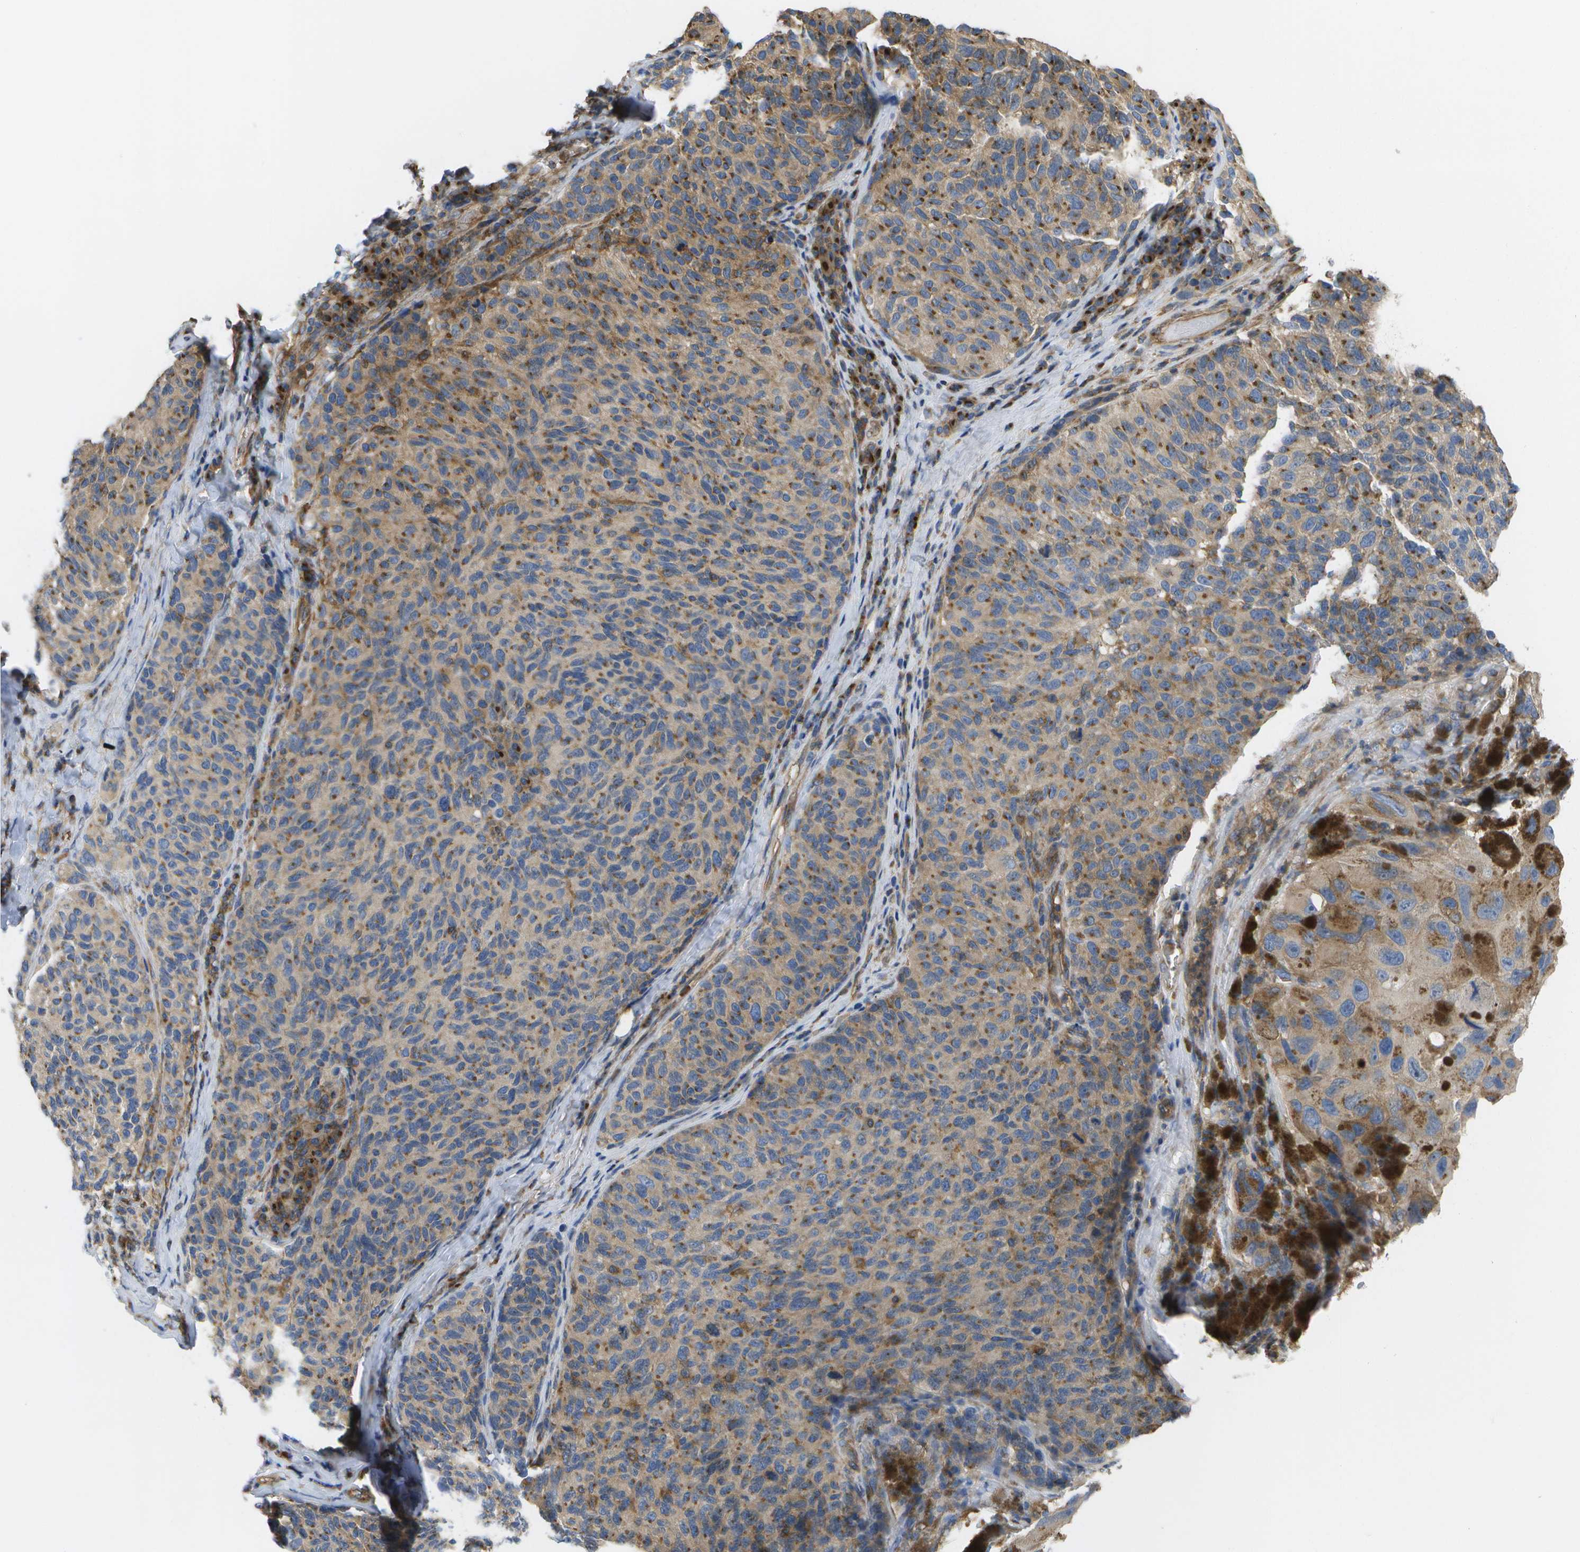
{"staining": {"intensity": "moderate", "quantity": ">75%", "location": "cytoplasmic/membranous"}, "tissue": "melanoma", "cell_type": "Tumor cells", "image_type": "cancer", "snomed": [{"axis": "morphology", "description": "Malignant melanoma, NOS"}, {"axis": "topography", "description": "Skin"}], "caption": "Immunohistochemistry of malignant melanoma displays medium levels of moderate cytoplasmic/membranous expression in about >75% of tumor cells. The staining was performed using DAB (3,3'-diaminobenzidine) to visualize the protein expression in brown, while the nuclei were stained in blue with hematoxylin (Magnification: 20x).", "gene": "BST2", "patient": {"sex": "female", "age": 73}}